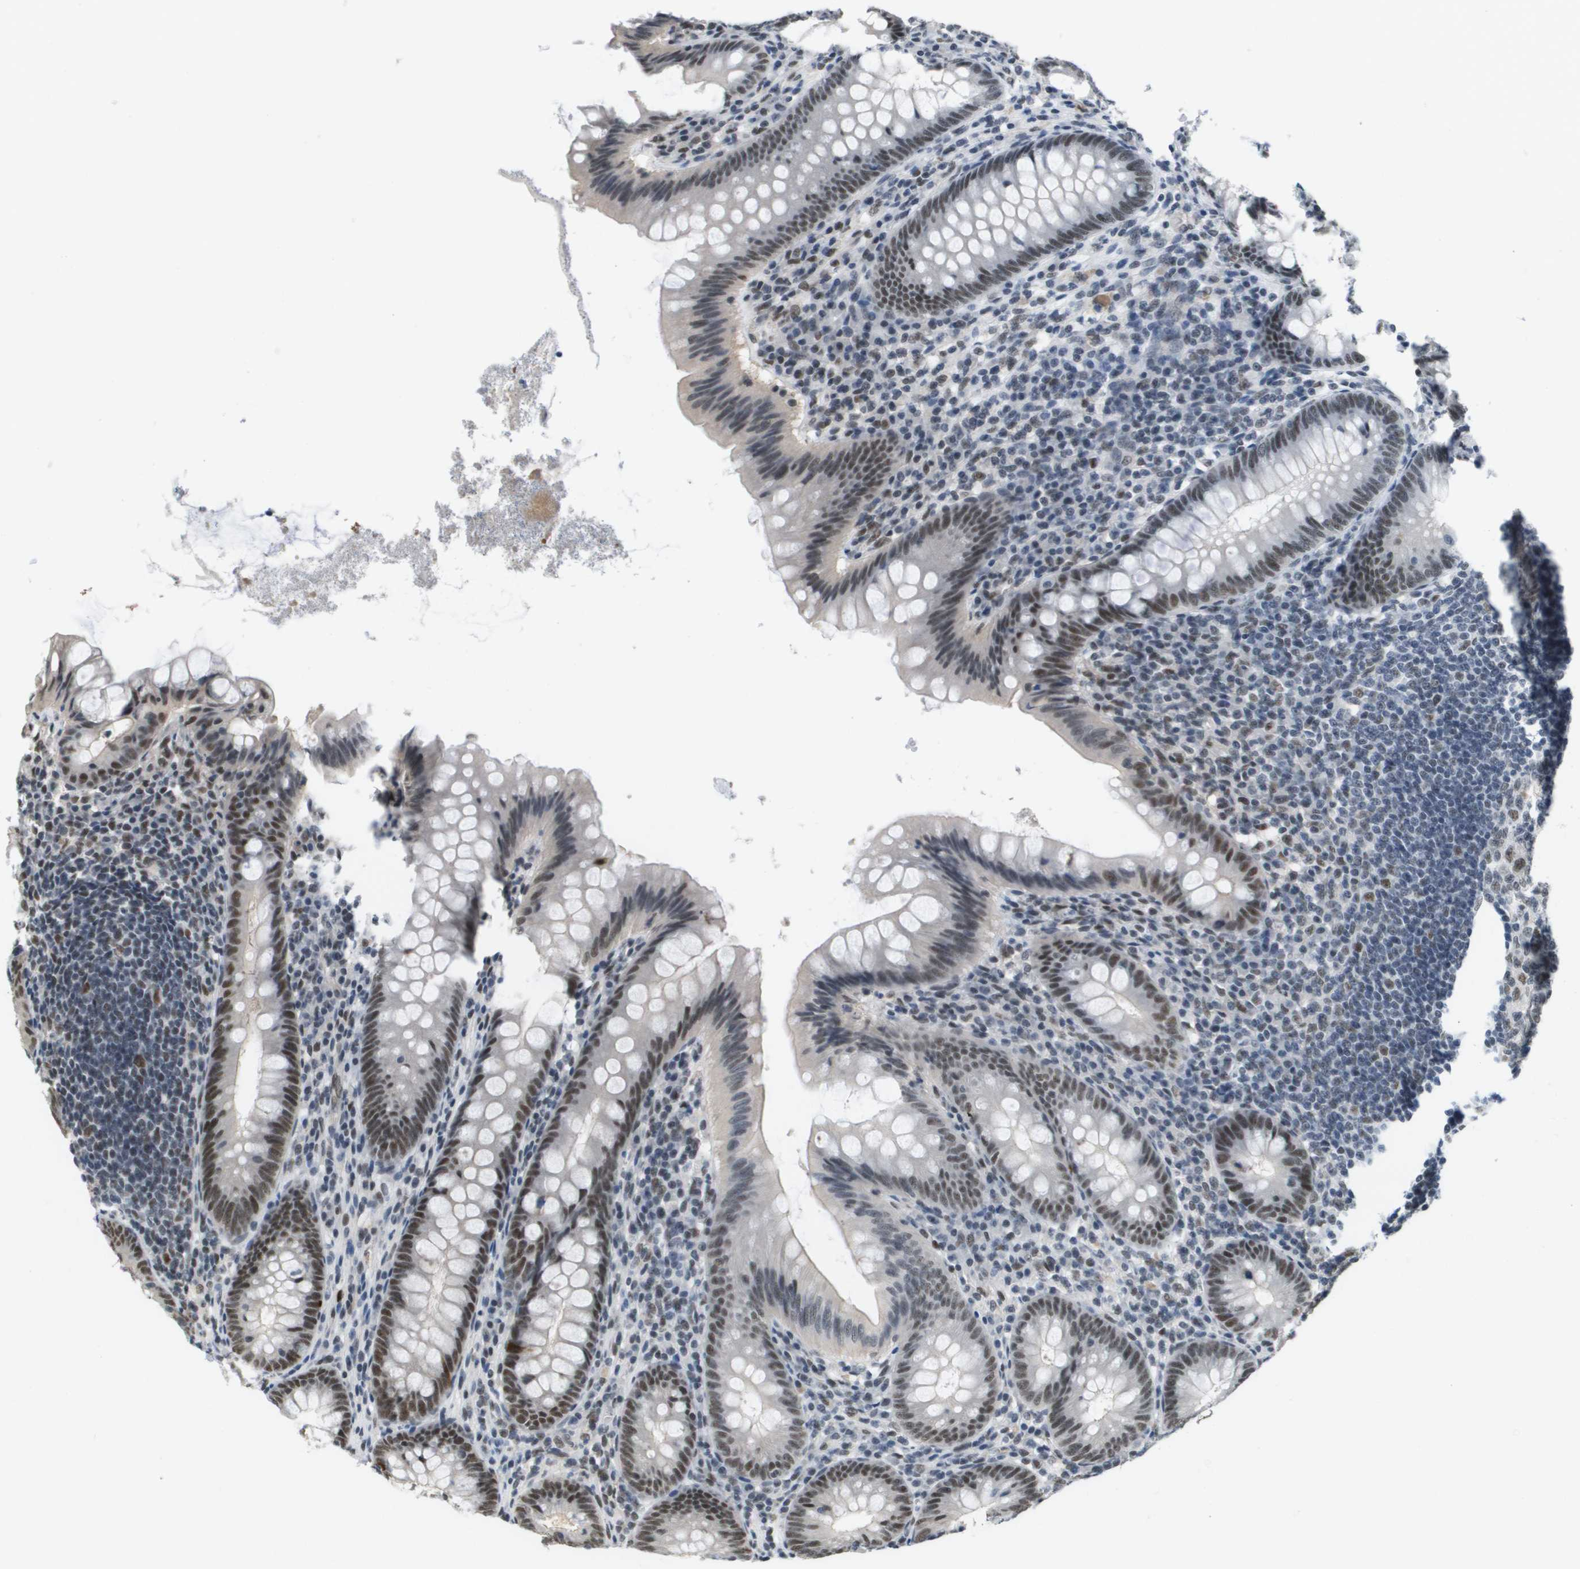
{"staining": {"intensity": "moderate", "quantity": "25%-75%", "location": "nuclear"}, "tissue": "appendix", "cell_type": "Glandular cells", "image_type": "normal", "snomed": [{"axis": "morphology", "description": "Normal tissue, NOS"}, {"axis": "topography", "description": "Appendix"}], "caption": "Immunohistochemistry (IHC) (DAB (3,3'-diaminobenzidine)) staining of unremarkable human appendix displays moderate nuclear protein expression in about 25%-75% of glandular cells.", "gene": "ISY1", "patient": {"sex": "male", "age": 56}}